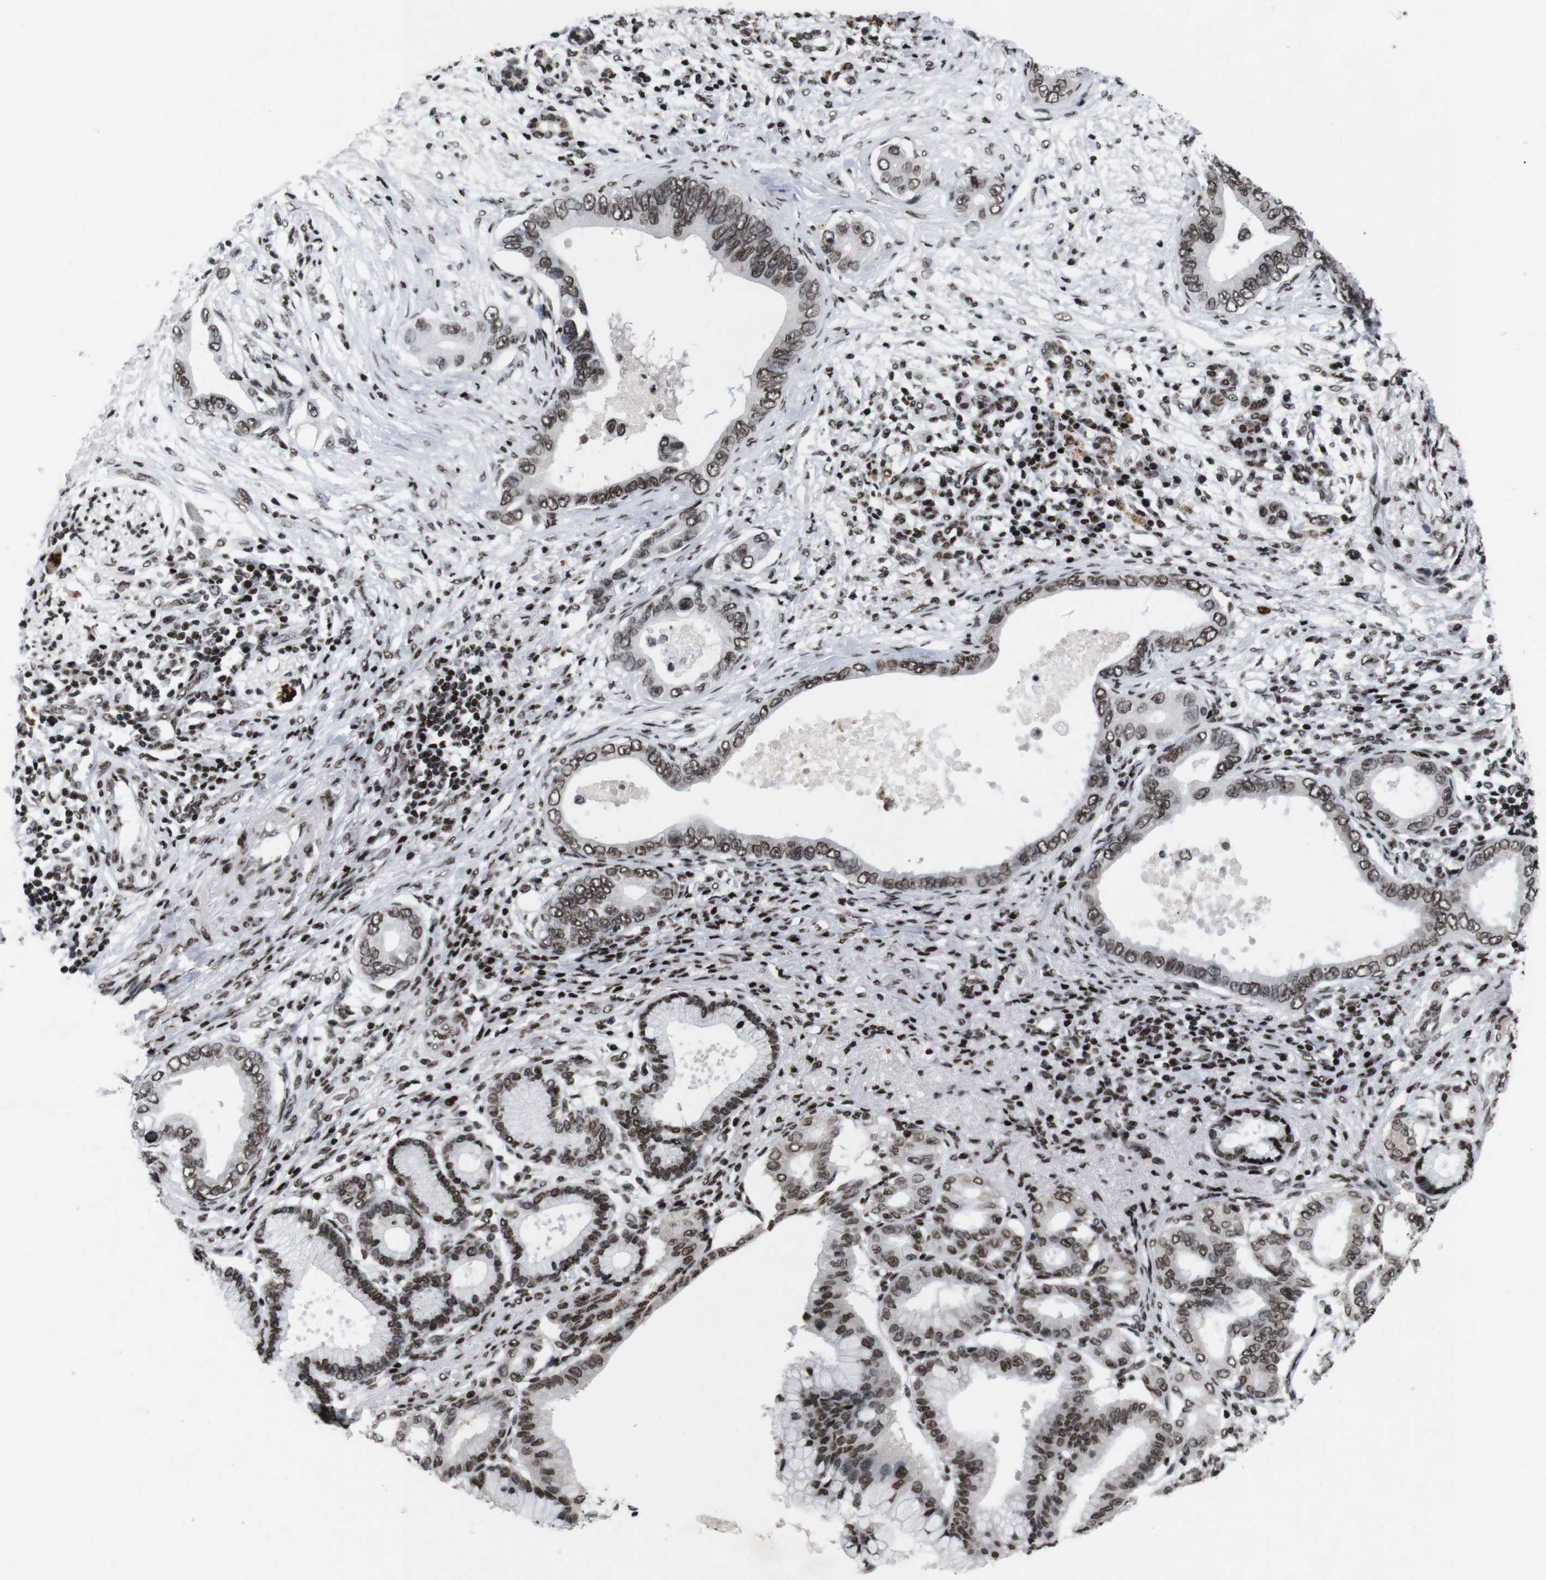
{"staining": {"intensity": "moderate", "quantity": ">75%", "location": "nuclear"}, "tissue": "pancreatic cancer", "cell_type": "Tumor cells", "image_type": "cancer", "snomed": [{"axis": "morphology", "description": "Adenocarcinoma, NOS"}, {"axis": "topography", "description": "Pancreas"}], "caption": "This image shows immunohistochemistry staining of pancreatic cancer (adenocarcinoma), with medium moderate nuclear positivity in approximately >75% of tumor cells.", "gene": "MAGEH1", "patient": {"sex": "male", "age": 77}}